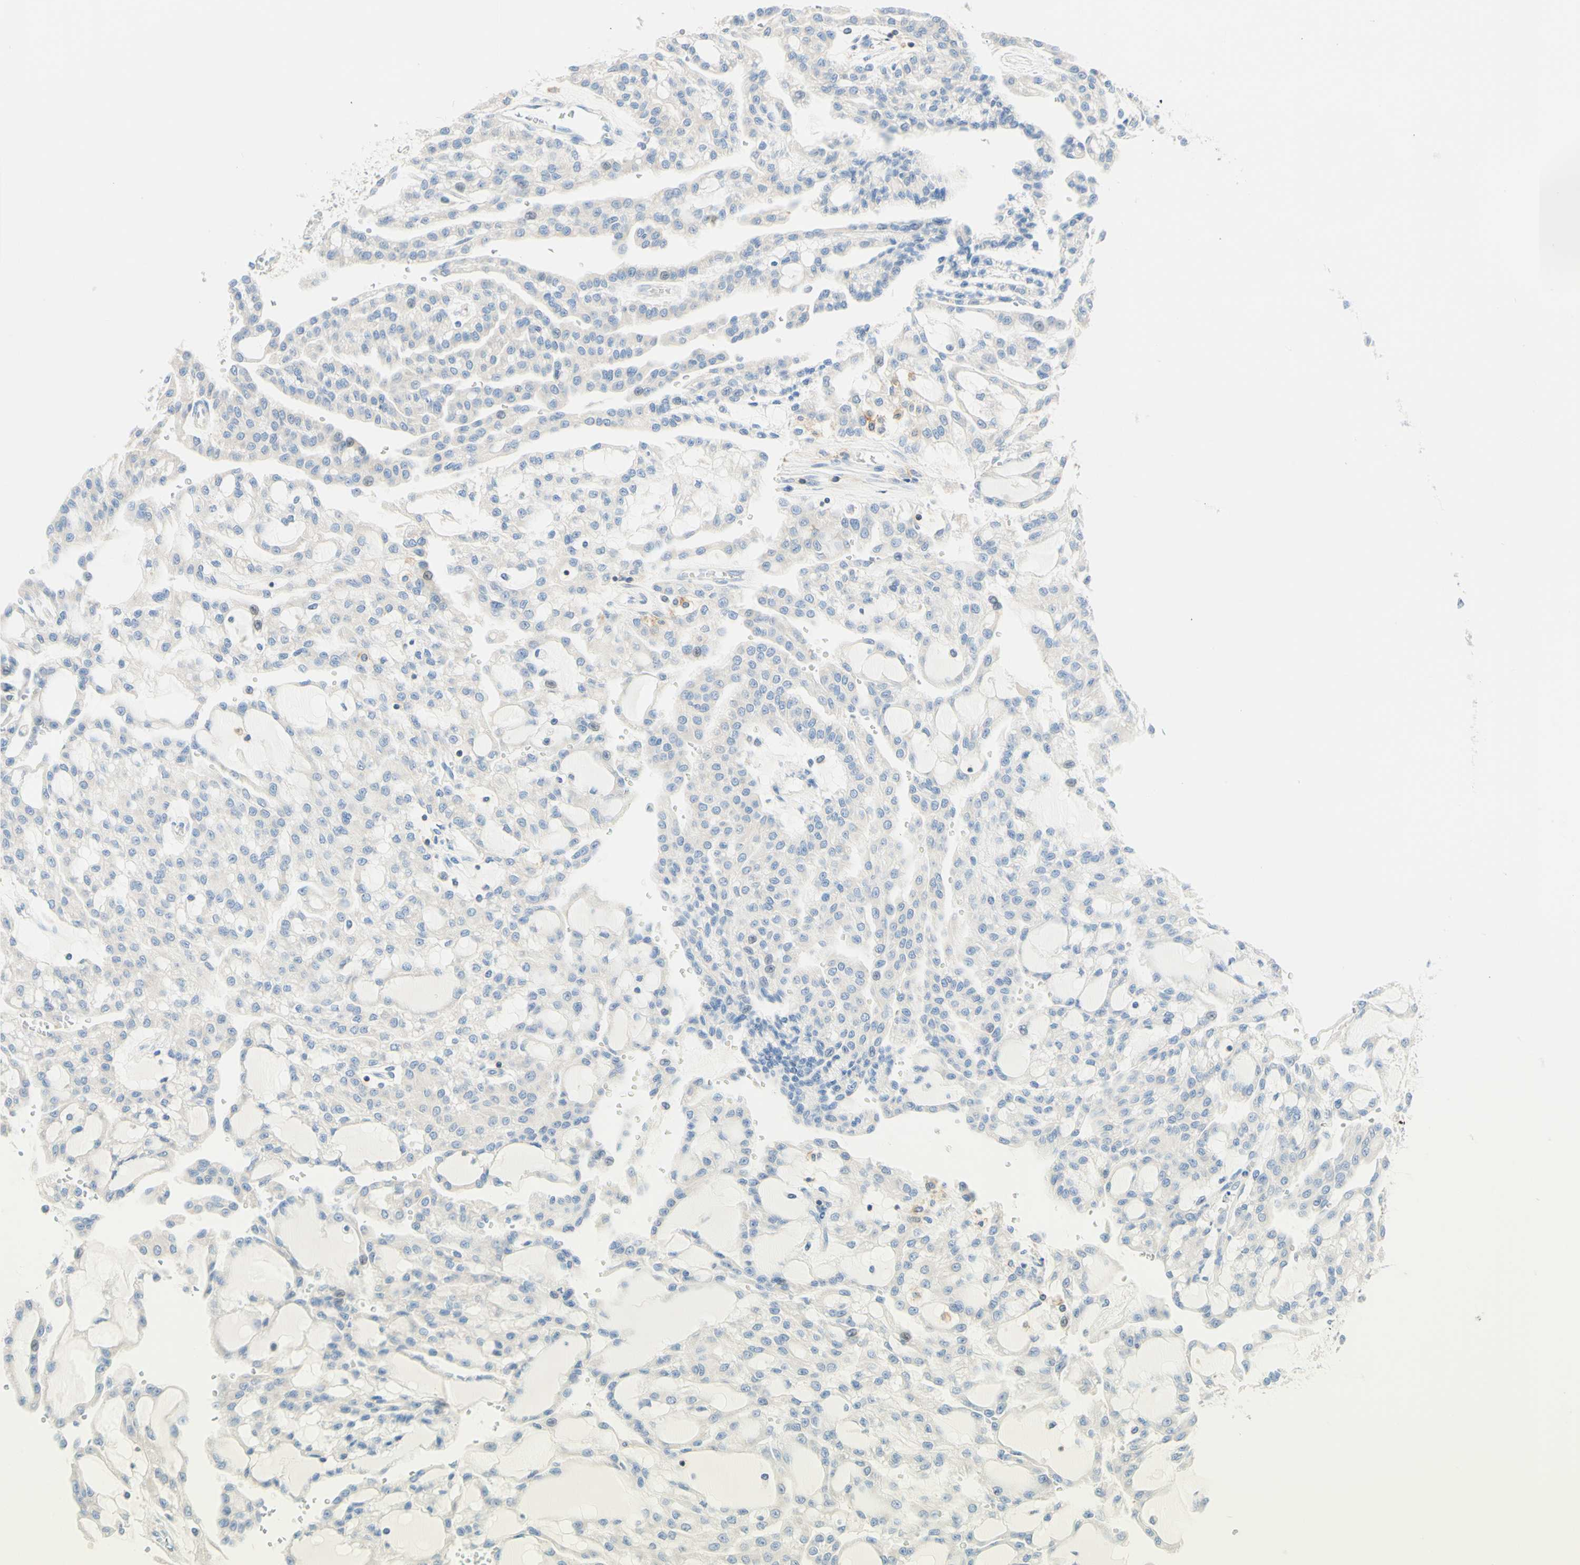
{"staining": {"intensity": "negative", "quantity": "none", "location": "none"}, "tissue": "renal cancer", "cell_type": "Tumor cells", "image_type": "cancer", "snomed": [{"axis": "morphology", "description": "Adenocarcinoma, NOS"}, {"axis": "topography", "description": "Kidney"}], "caption": "This is an immunohistochemistry micrograph of human adenocarcinoma (renal). There is no staining in tumor cells.", "gene": "LAT", "patient": {"sex": "male", "age": 63}}